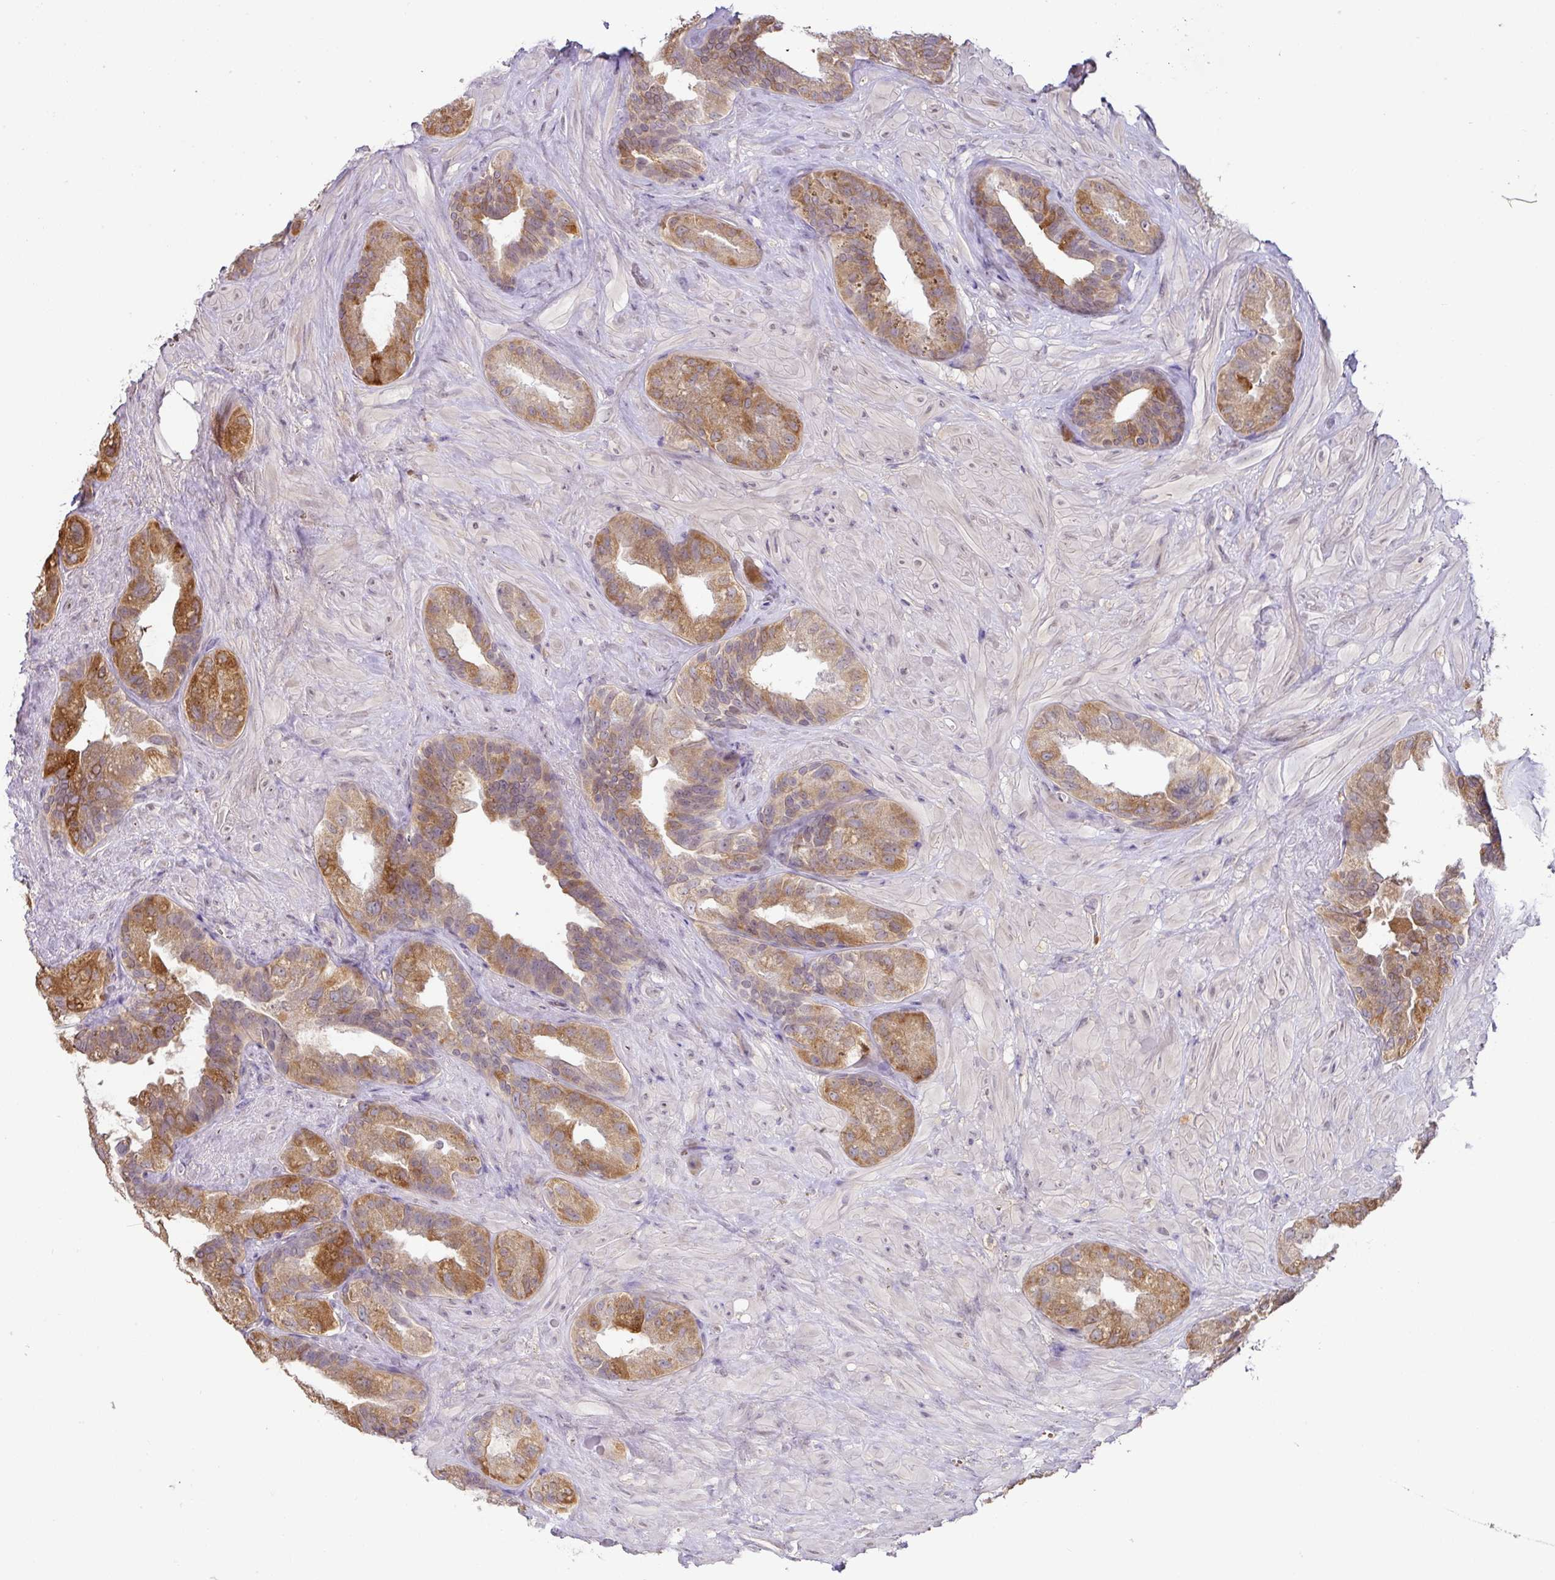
{"staining": {"intensity": "strong", "quantity": "25%-75%", "location": "cytoplasmic/membranous"}, "tissue": "seminal vesicle", "cell_type": "Glandular cells", "image_type": "normal", "snomed": [{"axis": "morphology", "description": "Normal tissue, NOS"}, {"axis": "topography", "description": "Seminal veicle"}, {"axis": "topography", "description": "Peripheral nerve tissue"}], "caption": "A brown stain shows strong cytoplasmic/membranous expression of a protein in glandular cells of benign human seminal vesicle.", "gene": "GCNT7", "patient": {"sex": "male", "age": 76}}